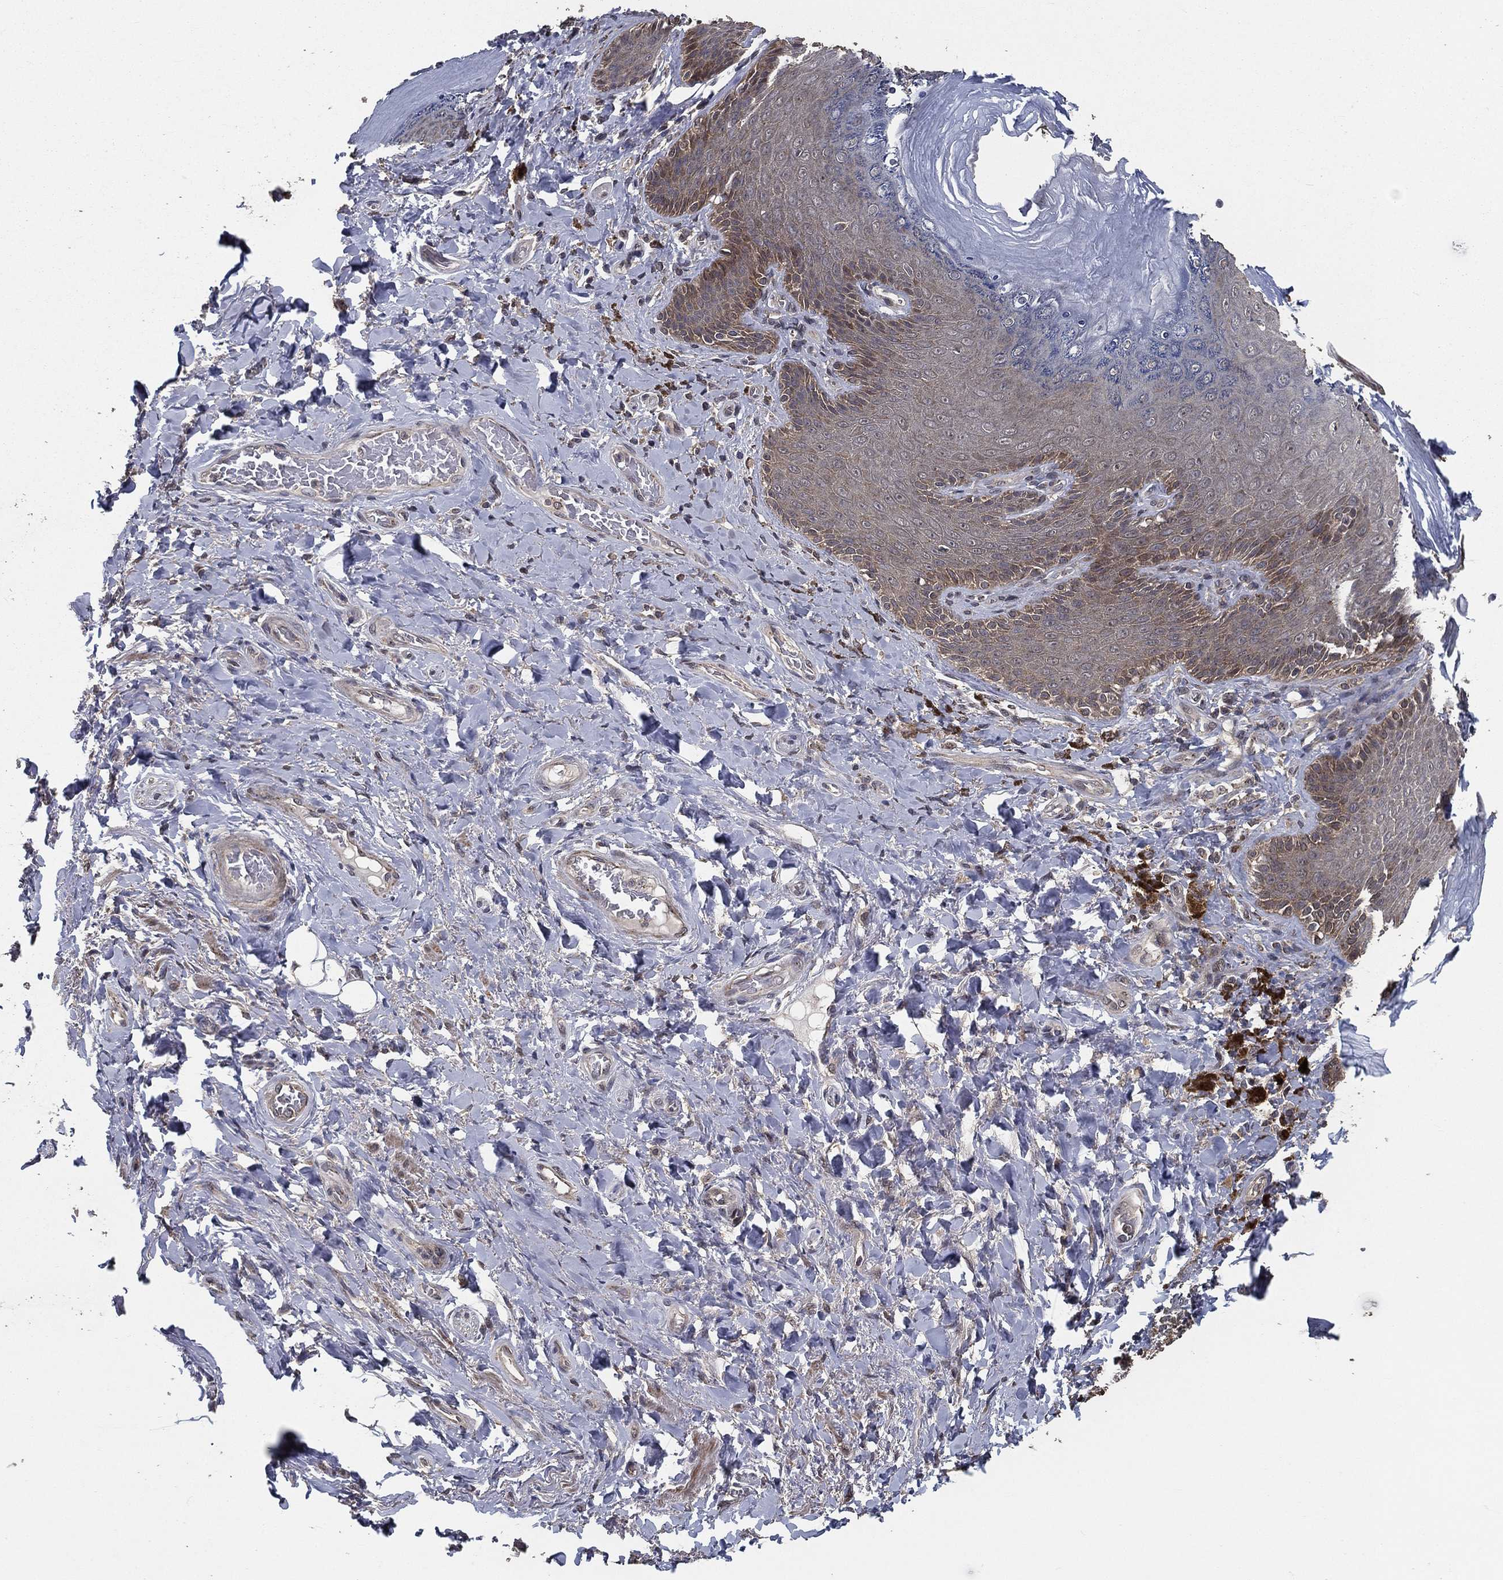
{"staining": {"intensity": "negative", "quantity": "none", "location": "none"}, "tissue": "adipose tissue", "cell_type": "Adipocytes", "image_type": "normal", "snomed": [{"axis": "morphology", "description": "Normal tissue, NOS"}, {"axis": "topography", "description": "Anal"}, {"axis": "topography", "description": "Peripheral nerve tissue"}], "caption": "Immunohistochemistry (IHC) micrograph of unremarkable adipose tissue stained for a protein (brown), which exhibits no staining in adipocytes. Nuclei are stained in blue.", "gene": "PCNT", "patient": {"sex": "male", "age": 53}}